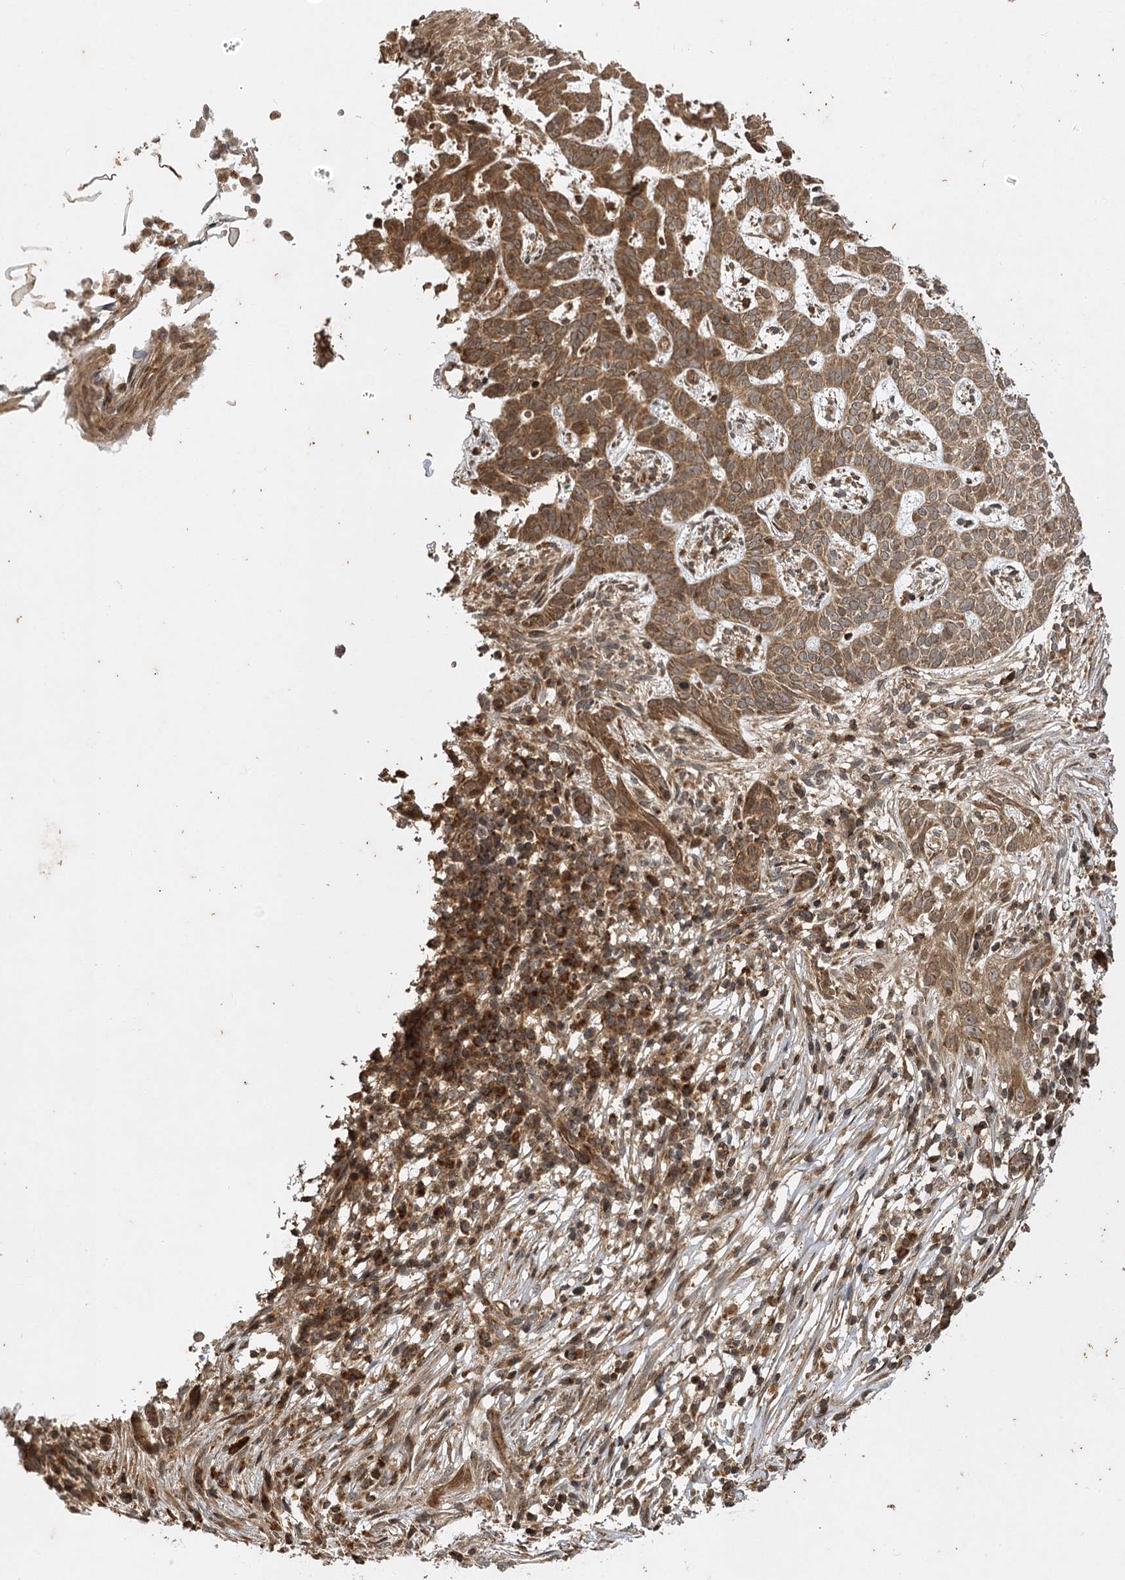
{"staining": {"intensity": "moderate", "quantity": ">75%", "location": "cytoplasmic/membranous"}, "tissue": "skin cancer", "cell_type": "Tumor cells", "image_type": "cancer", "snomed": [{"axis": "morphology", "description": "Normal tissue, NOS"}, {"axis": "morphology", "description": "Basal cell carcinoma"}, {"axis": "topography", "description": "Skin"}], "caption": "Immunohistochemical staining of human skin cancer displays medium levels of moderate cytoplasmic/membranous expression in approximately >75% of tumor cells.", "gene": "IL11RA", "patient": {"sex": "male", "age": 64}}